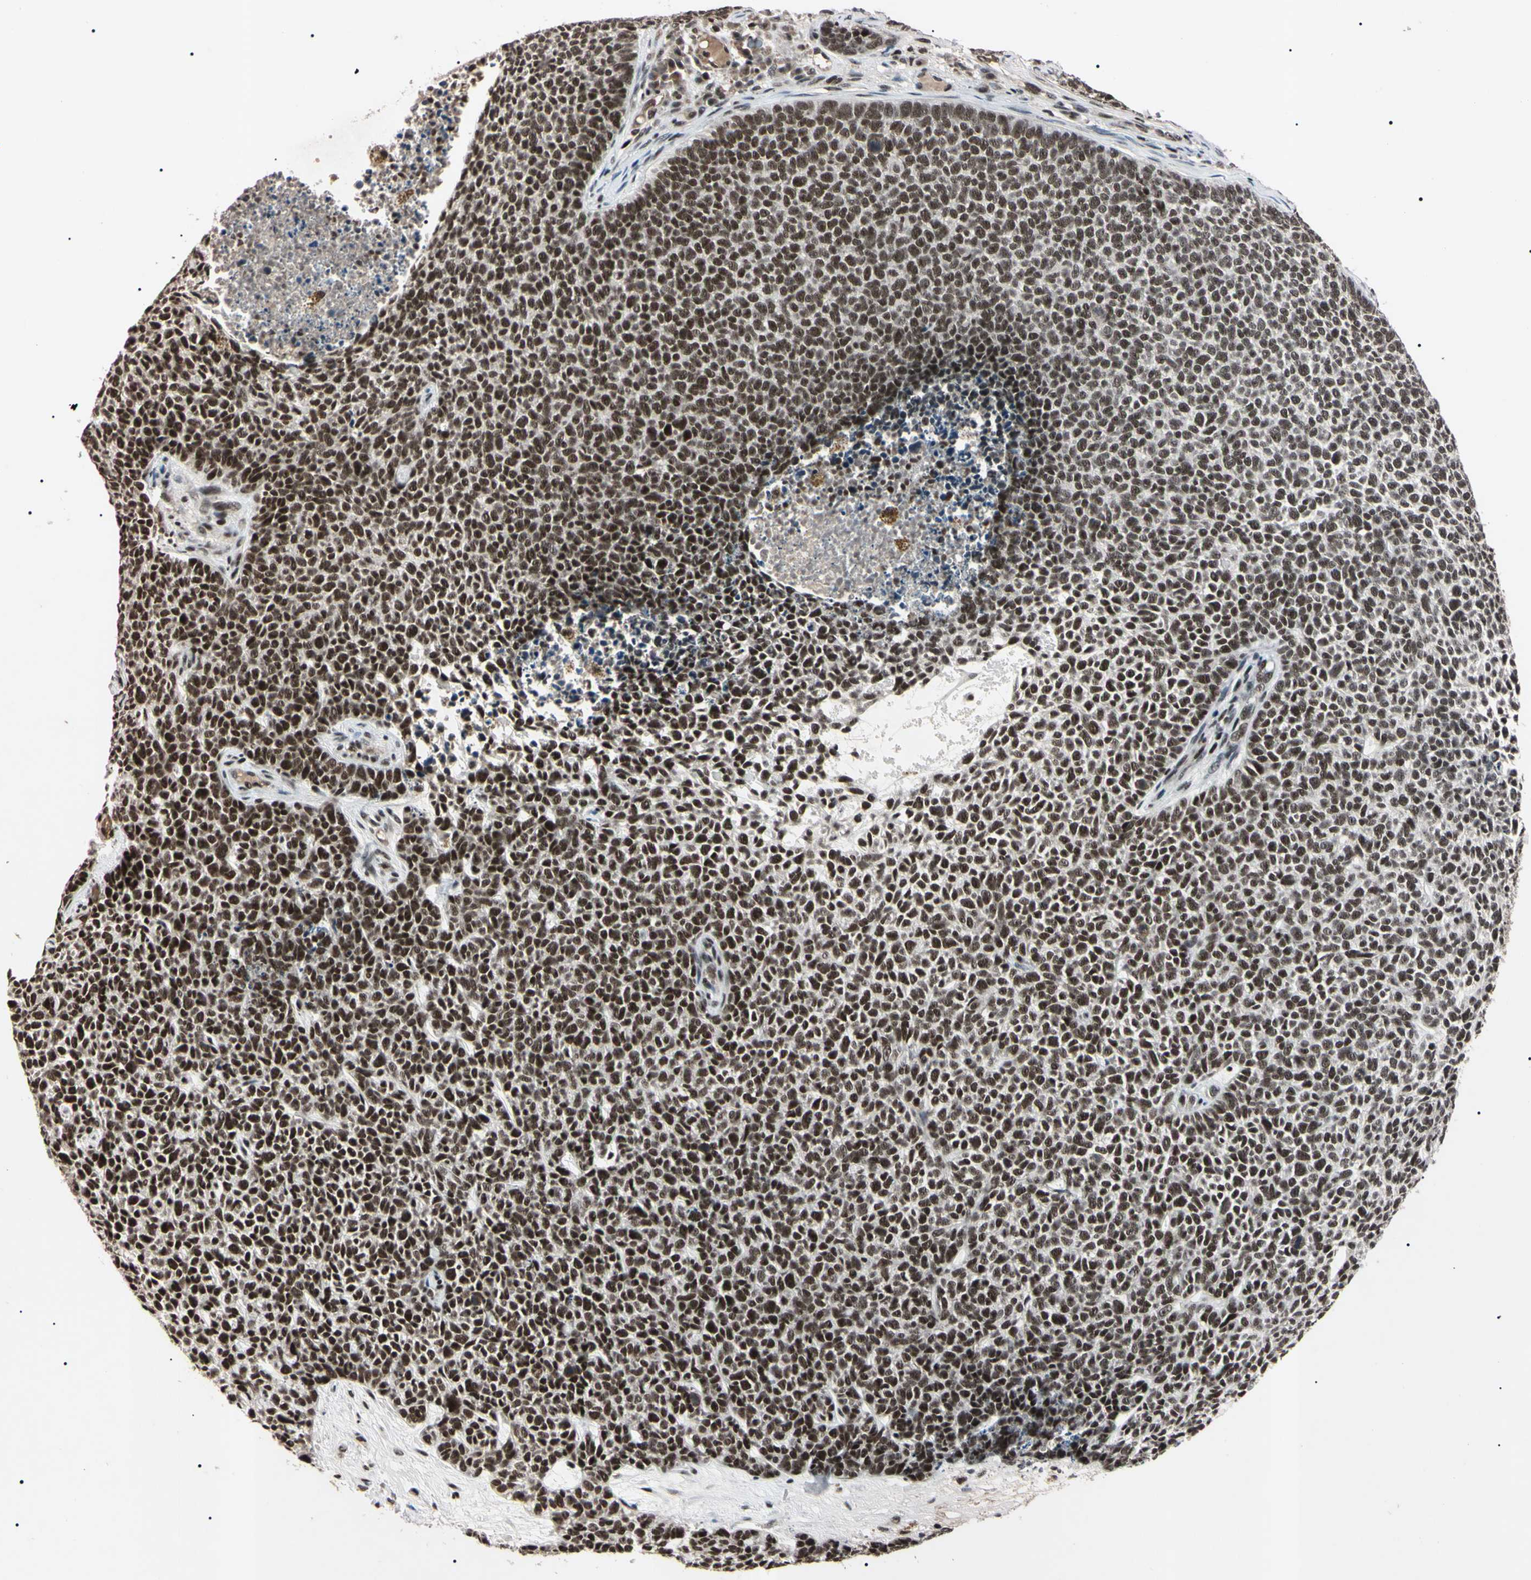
{"staining": {"intensity": "moderate", "quantity": ">75%", "location": "nuclear"}, "tissue": "skin cancer", "cell_type": "Tumor cells", "image_type": "cancer", "snomed": [{"axis": "morphology", "description": "Basal cell carcinoma"}, {"axis": "topography", "description": "Skin"}], "caption": "Basal cell carcinoma (skin) stained with a protein marker displays moderate staining in tumor cells.", "gene": "YY1", "patient": {"sex": "female", "age": 84}}